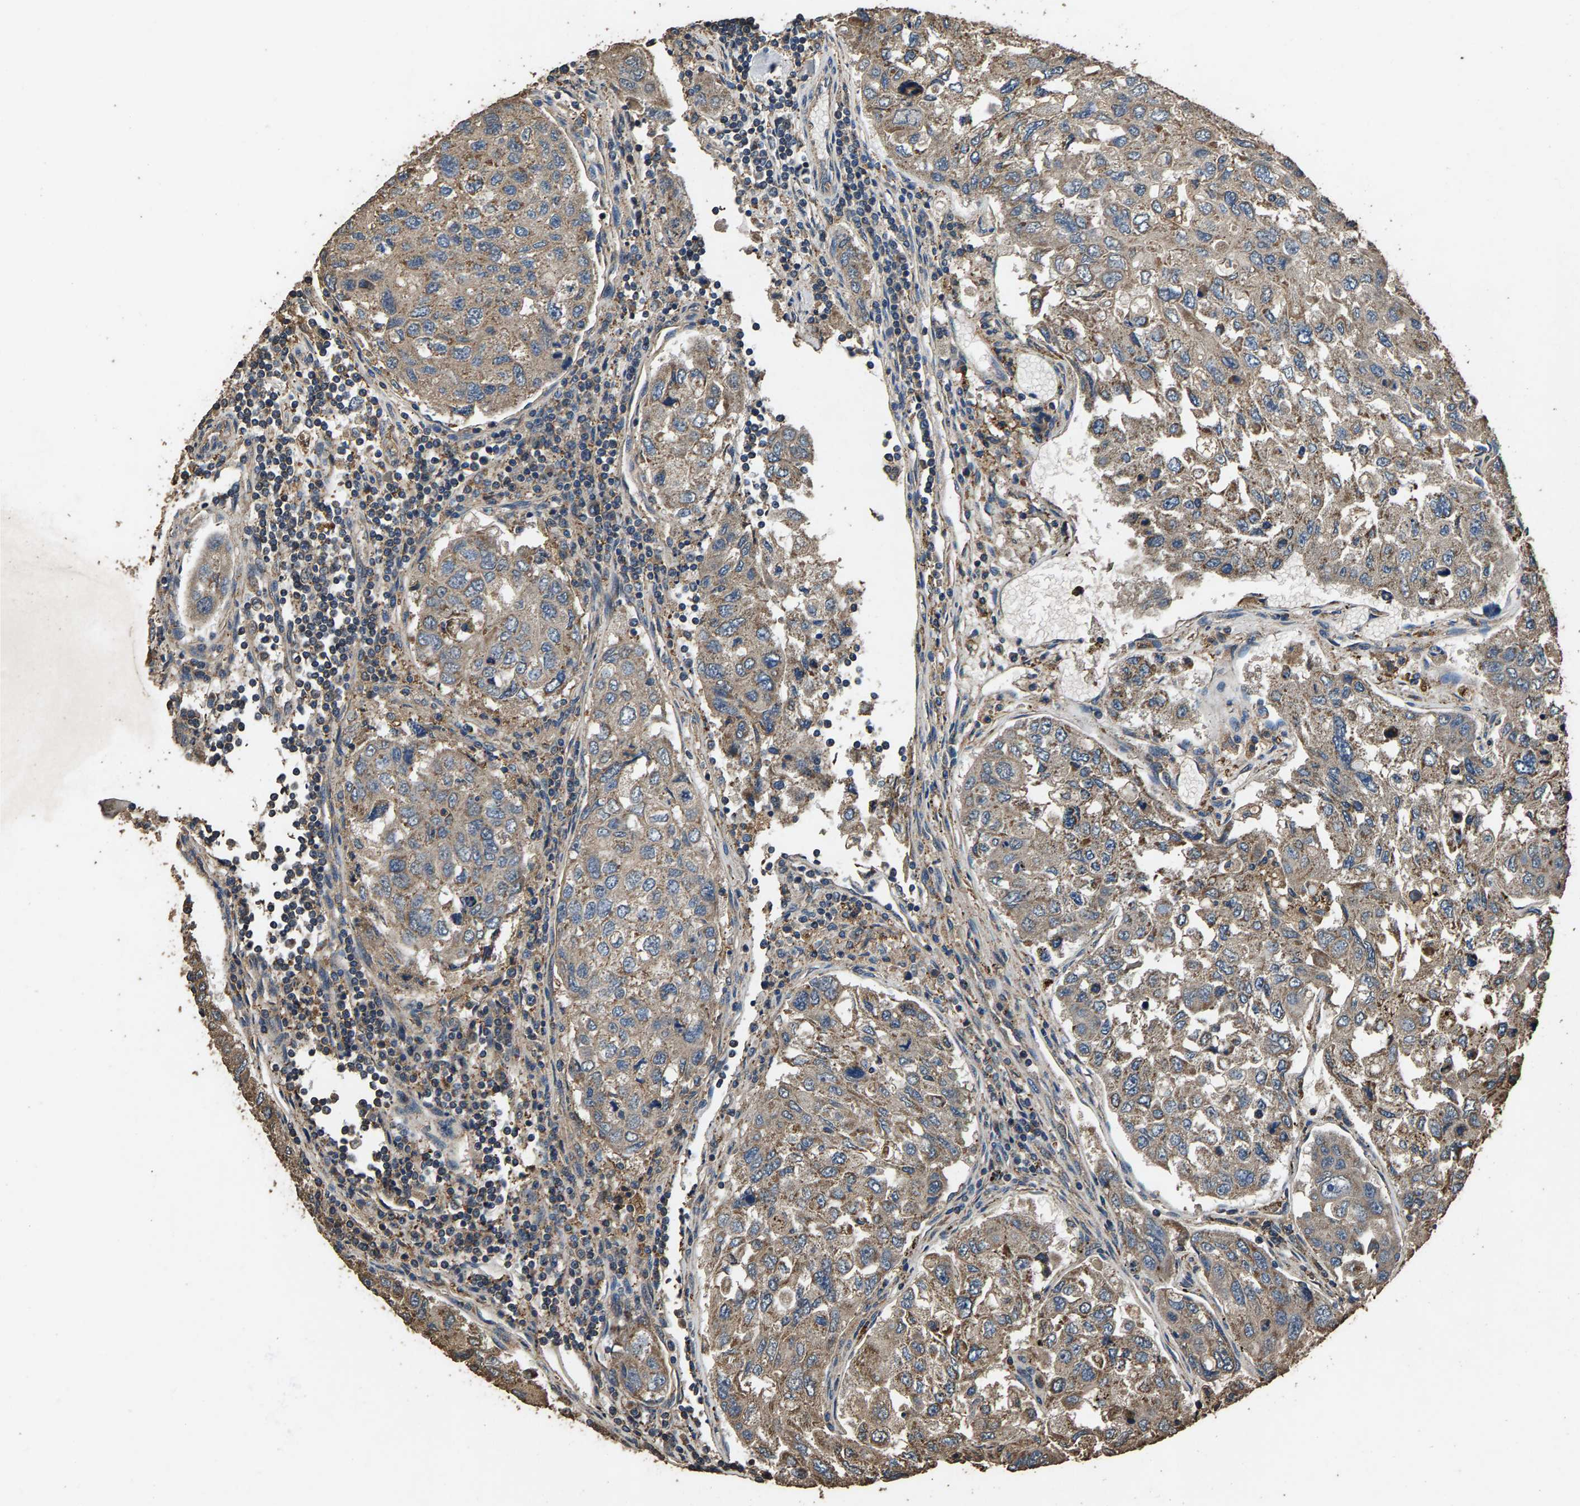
{"staining": {"intensity": "moderate", "quantity": "25%-75%", "location": "cytoplasmic/membranous"}, "tissue": "urothelial cancer", "cell_type": "Tumor cells", "image_type": "cancer", "snomed": [{"axis": "morphology", "description": "Urothelial carcinoma, High grade"}, {"axis": "topography", "description": "Lymph node"}, {"axis": "topography", "description": "Urinary bladder"}], "caption": "Immunohistochemical staining of human urothelial carcinoma (high-grade) shows medium levels of moderate cytoplasmic/membranous expression in approximately 25%-75% of tumor cells.", "gene": "MRPL27", "patient": {"sex": "male", "age": 51}}